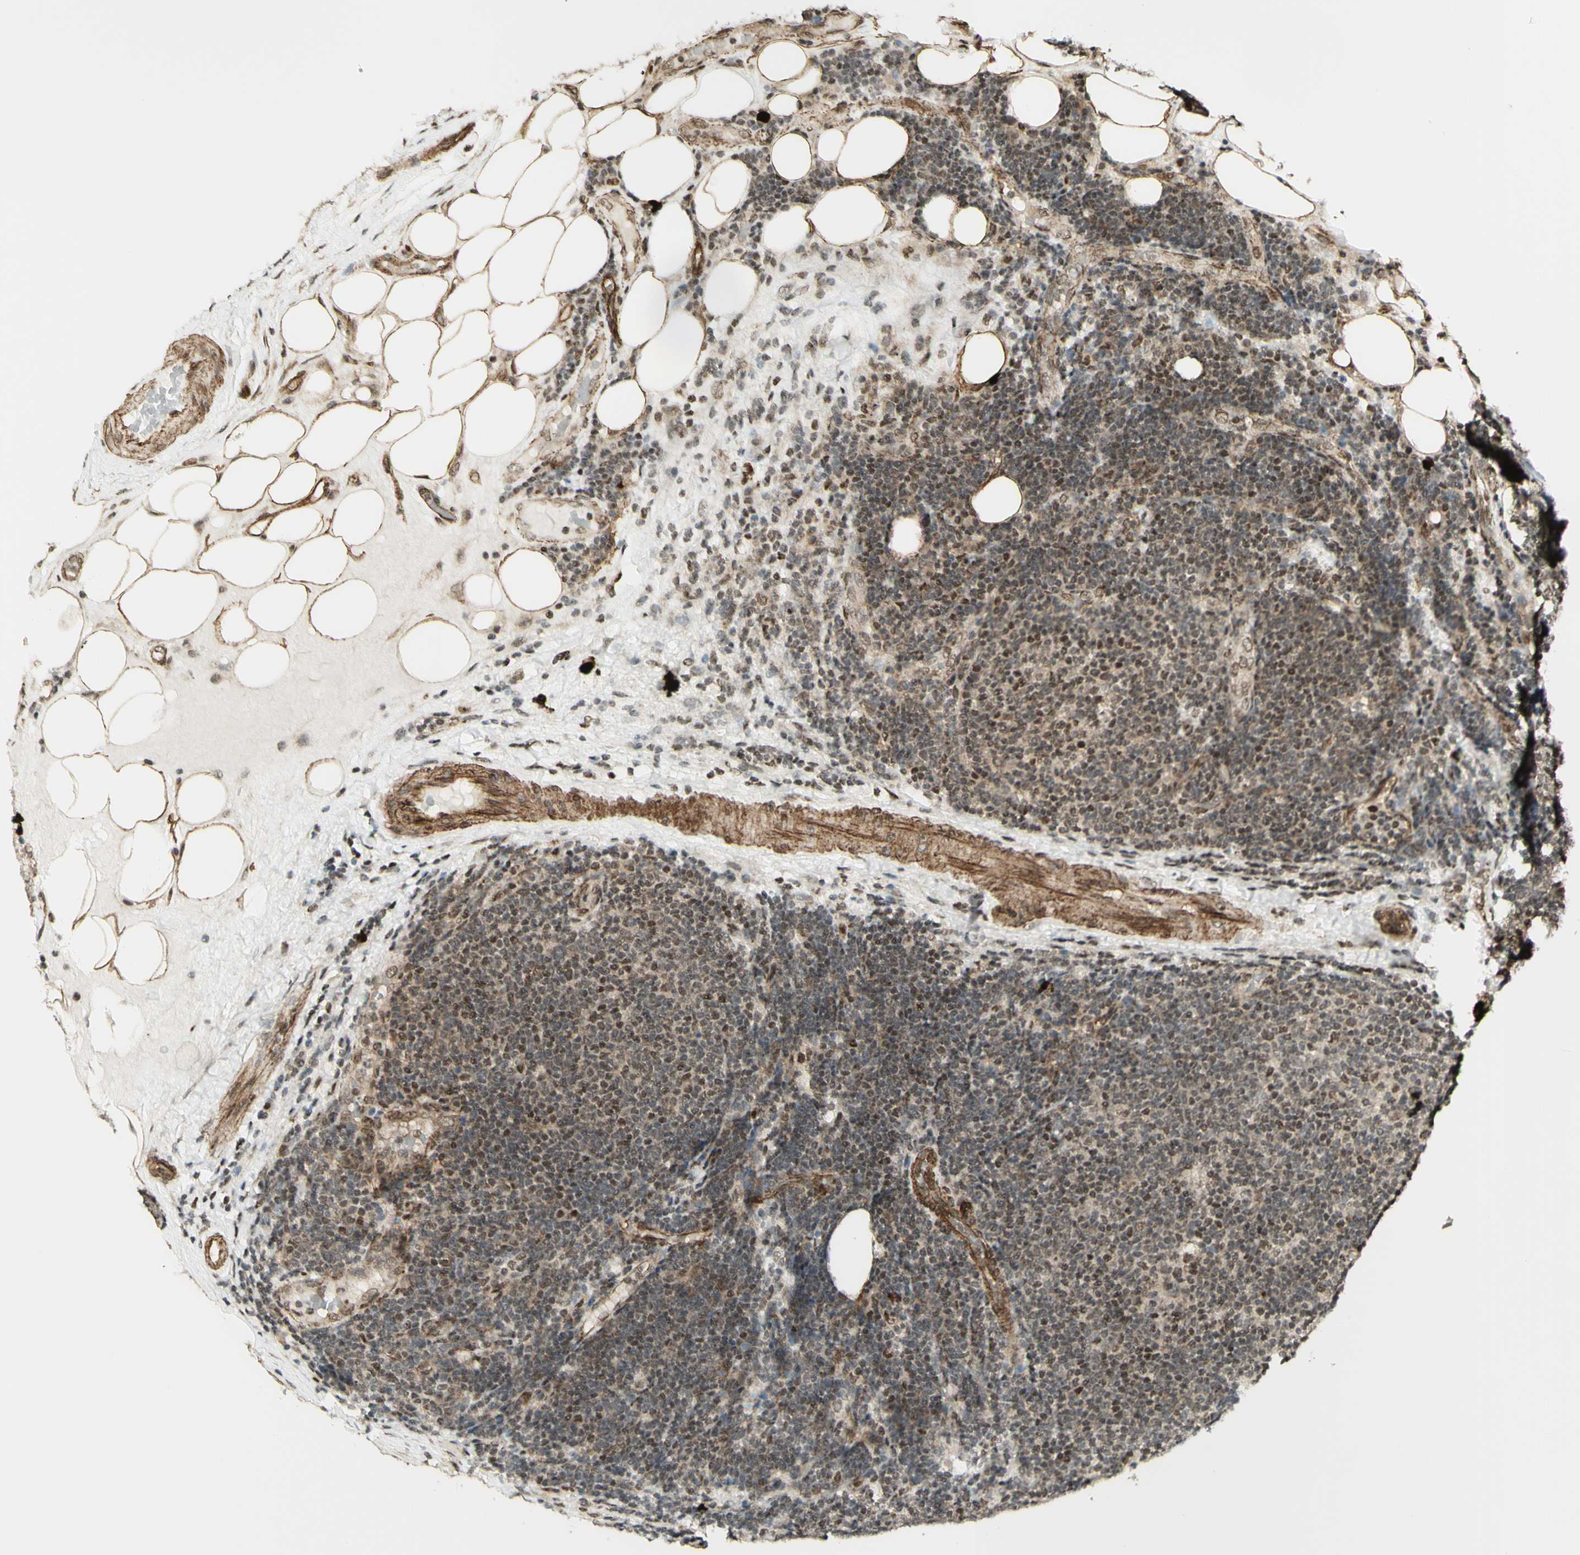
{"staining": {"intensity": "moderate", "quantity": ">75%", "location": "nuclear"}, "tissue": "lymphoma", "cell_type": "Tumor cells", "image_type": "cancer", "snomed": [{"axis": "morphology", "description": "Malignant lymphoma, non-Hodgkin's type, Low grade"}, {"axis": "topography", "description": "Lymph node"}], "caption": "Protein expression analysis of low-grade malignant lymphoma, non-Hodgkin's type reveals moderate nuclear positivity in about >75% of tumor cells.", "gene": "ZMYM6", "patient": {"sex": "male", "age": 83}}